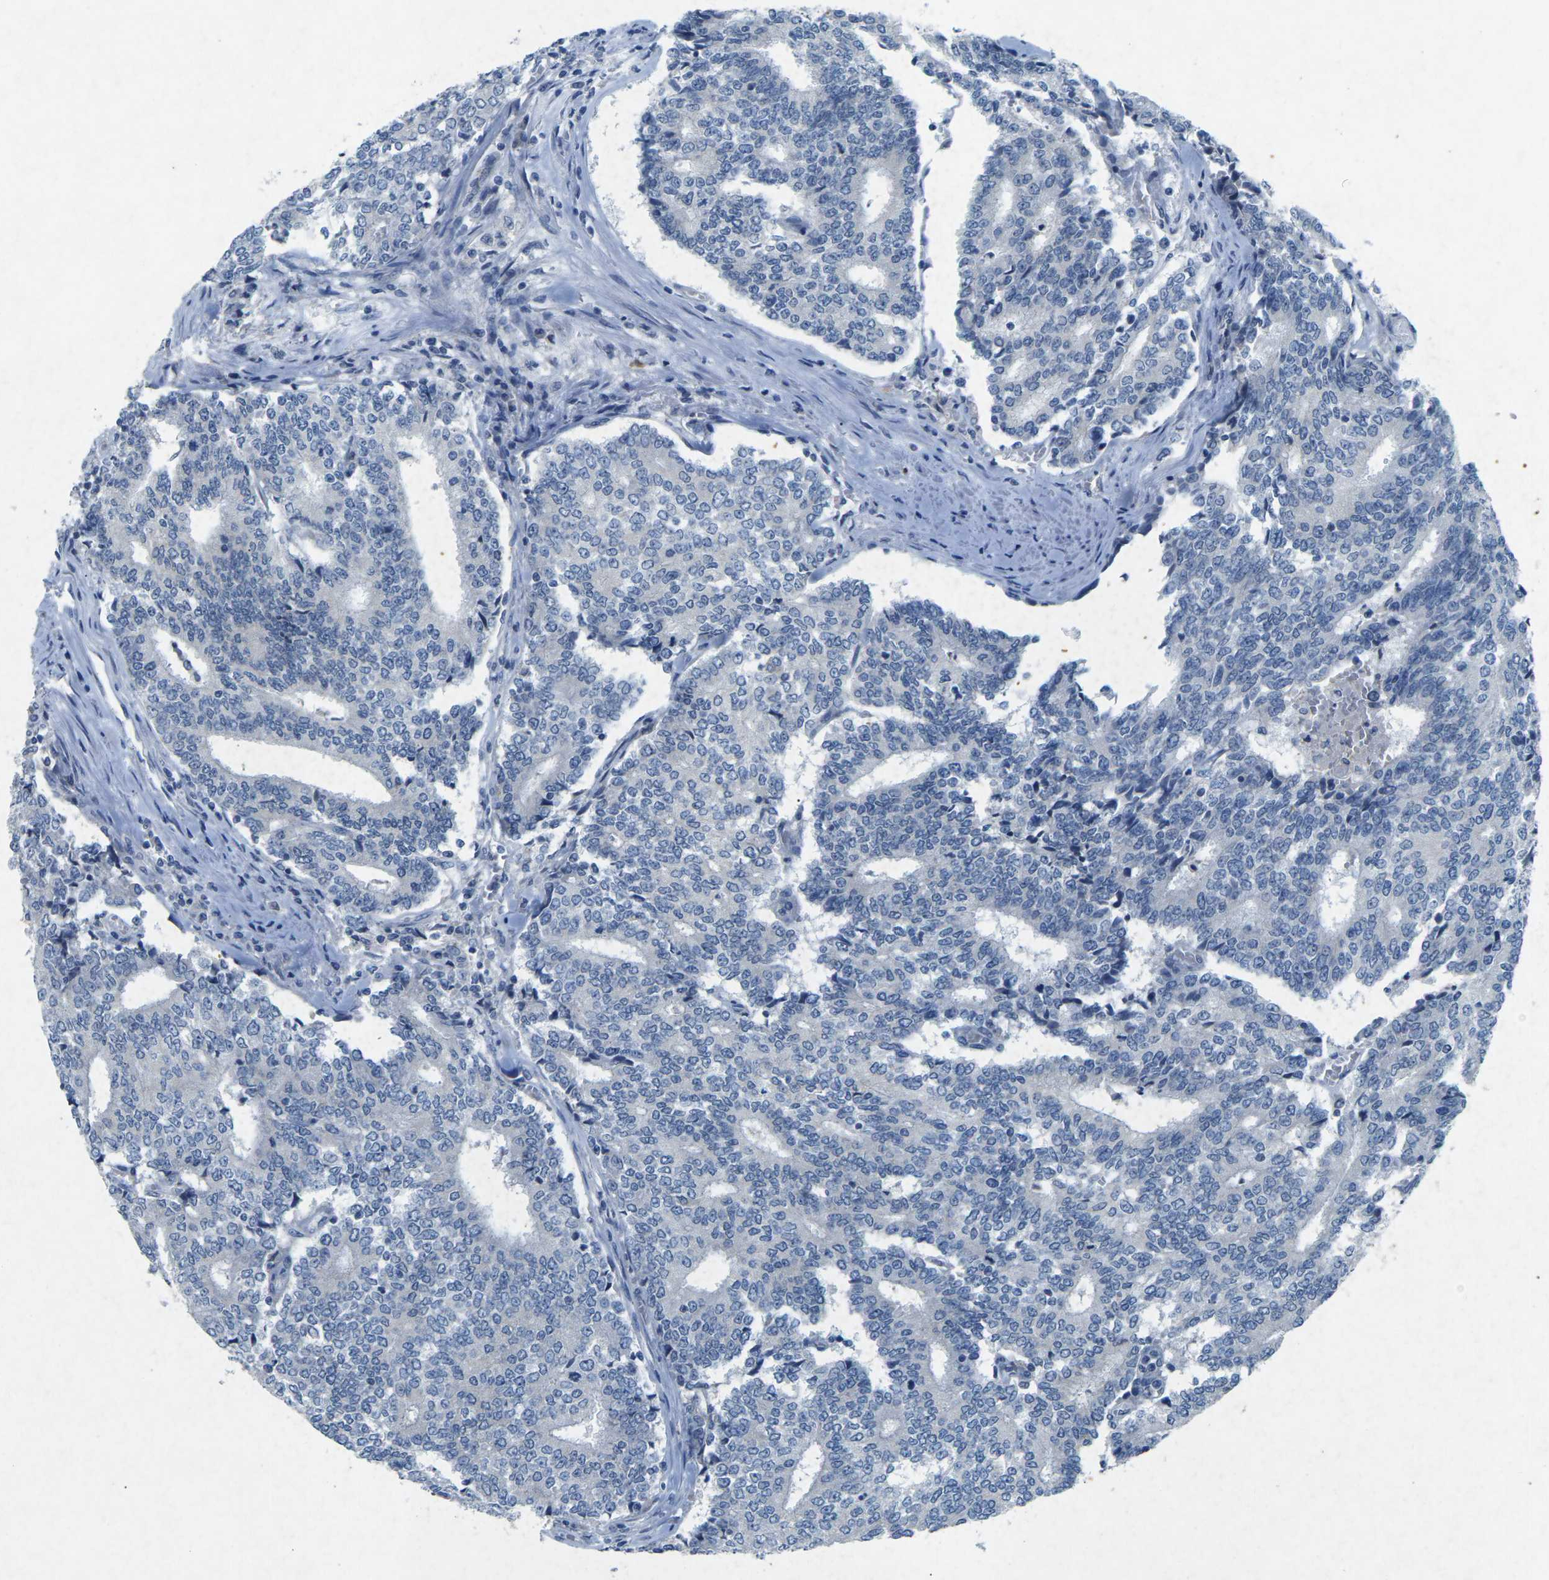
{"staining": {"intensity": "negative", "quantity": "none", "location": "none"}, "tissue": "prostate cancer", "cell_type": "Tumor cells", "image_type": "cancer", "snomed": [{"axis": "morphology", "description": "Normal tissue, NOS"}, {"axis": "morphology", "description": "Adenocarcinoma, High grade"}, {"axis": "topography", "description": "Prostate"}, {"axis": "topography", "description": "Seminal veicle"}], "caption": "Immunohistochemistry photomicrograph of neoplastic tissue: prostate cancer (high-grade adenocarcinoma) stained with DAB (3,3'-diaminobenzidine) exhibits no significant protein positivity in tumor cells. (Stains: DAB (3,3'-diaminobenzidine) immunohistochemistry with hematoxylin counter stain, Microscopy: brightfield microscopy at high magnification).", "gene": "PLG", "patient": {"sex": "male", "age": 55}}